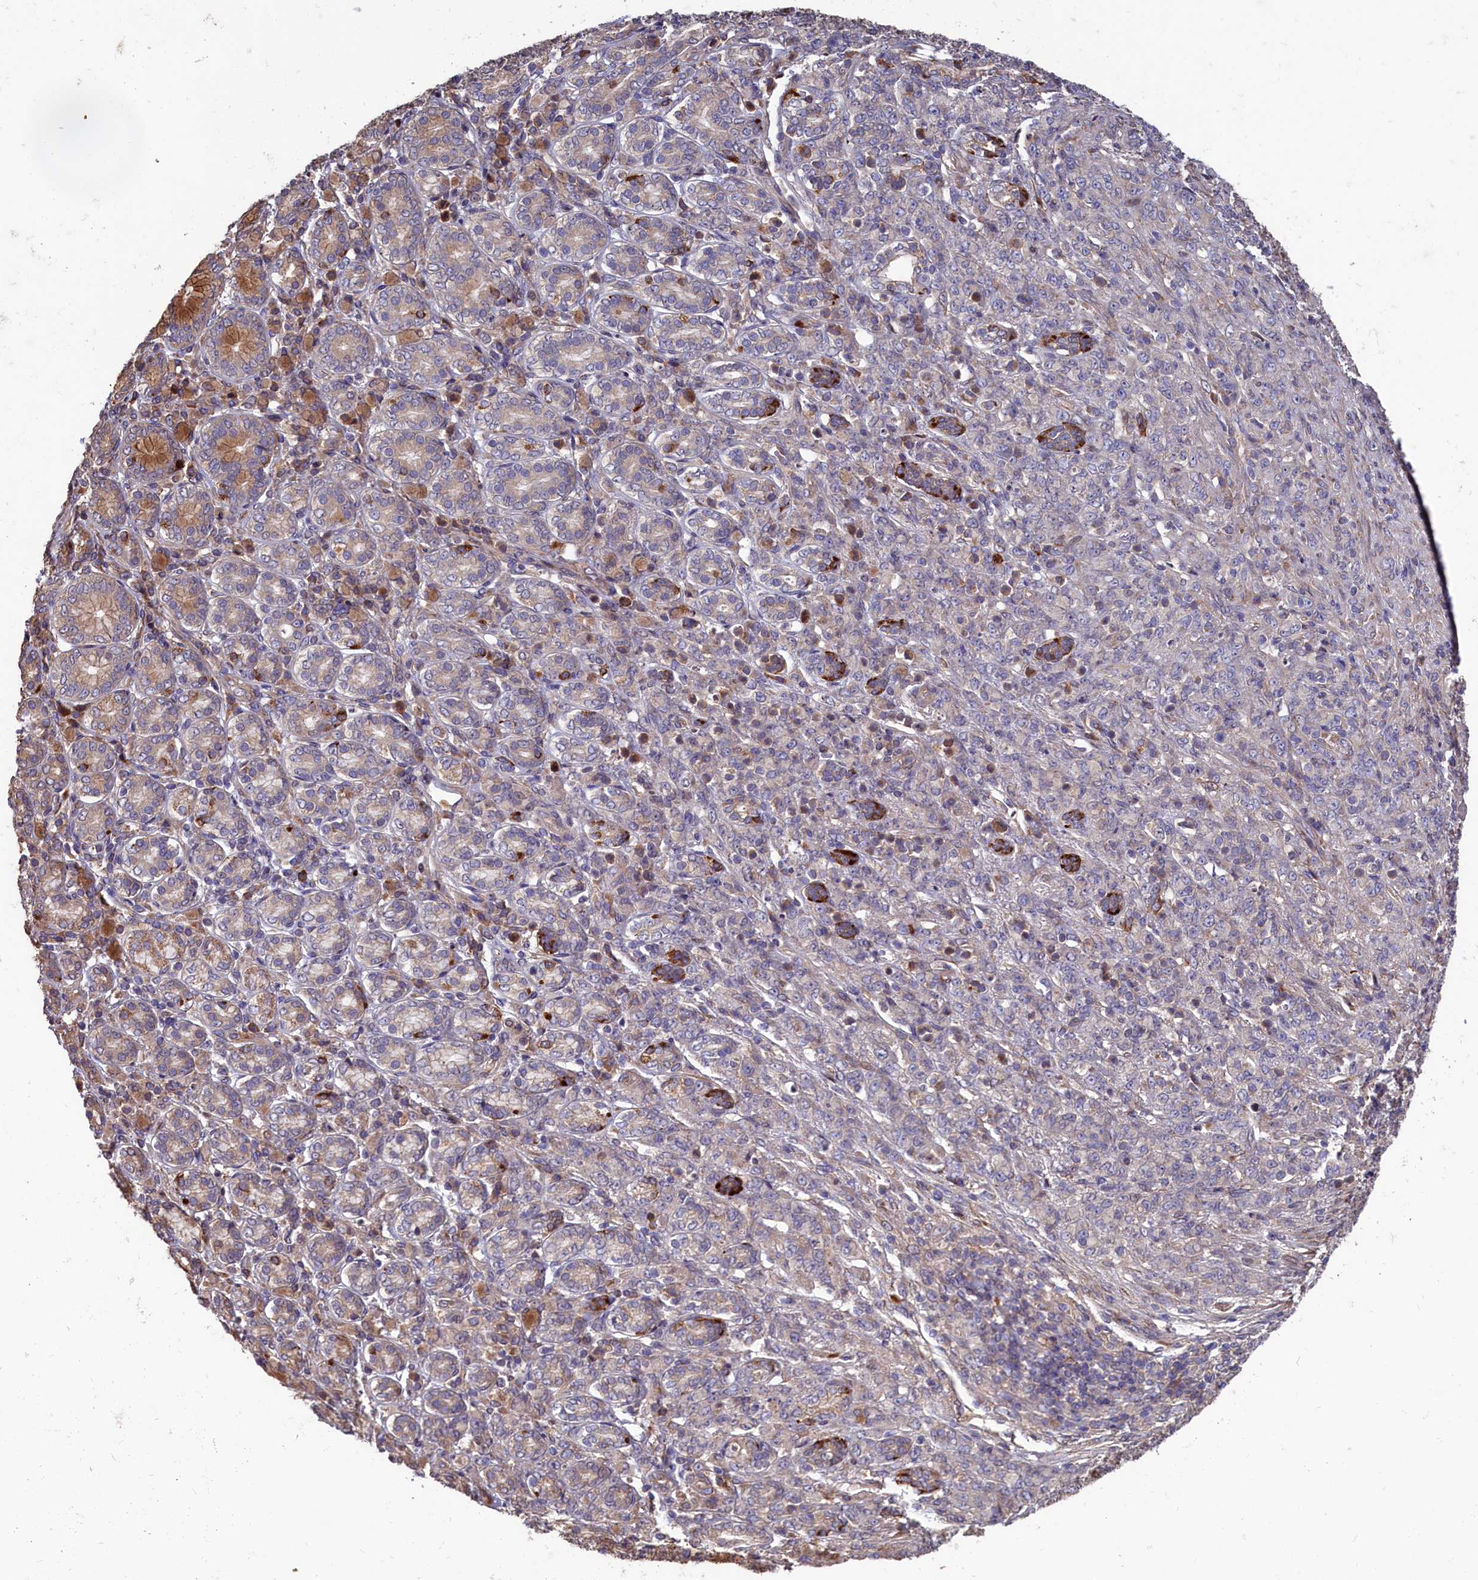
{"staining": {"intensity": "negative", "quantity": "none", "location": "none"}, "tissue": "stomach cancer", "cell_type": "Tumor cells", "image_type": "cancer", "snomed": [{"axis": "morphology", "description": "Adenocarcinoma, NOS"}, {"axis": "topography", "description": "Stomach"}], "caption": "The image demonstrates no significant expression in tumor cells of stomach adenocarcinoma.", "gene": "GREB1L", "patient": {"sex": "female", "age": 79}}